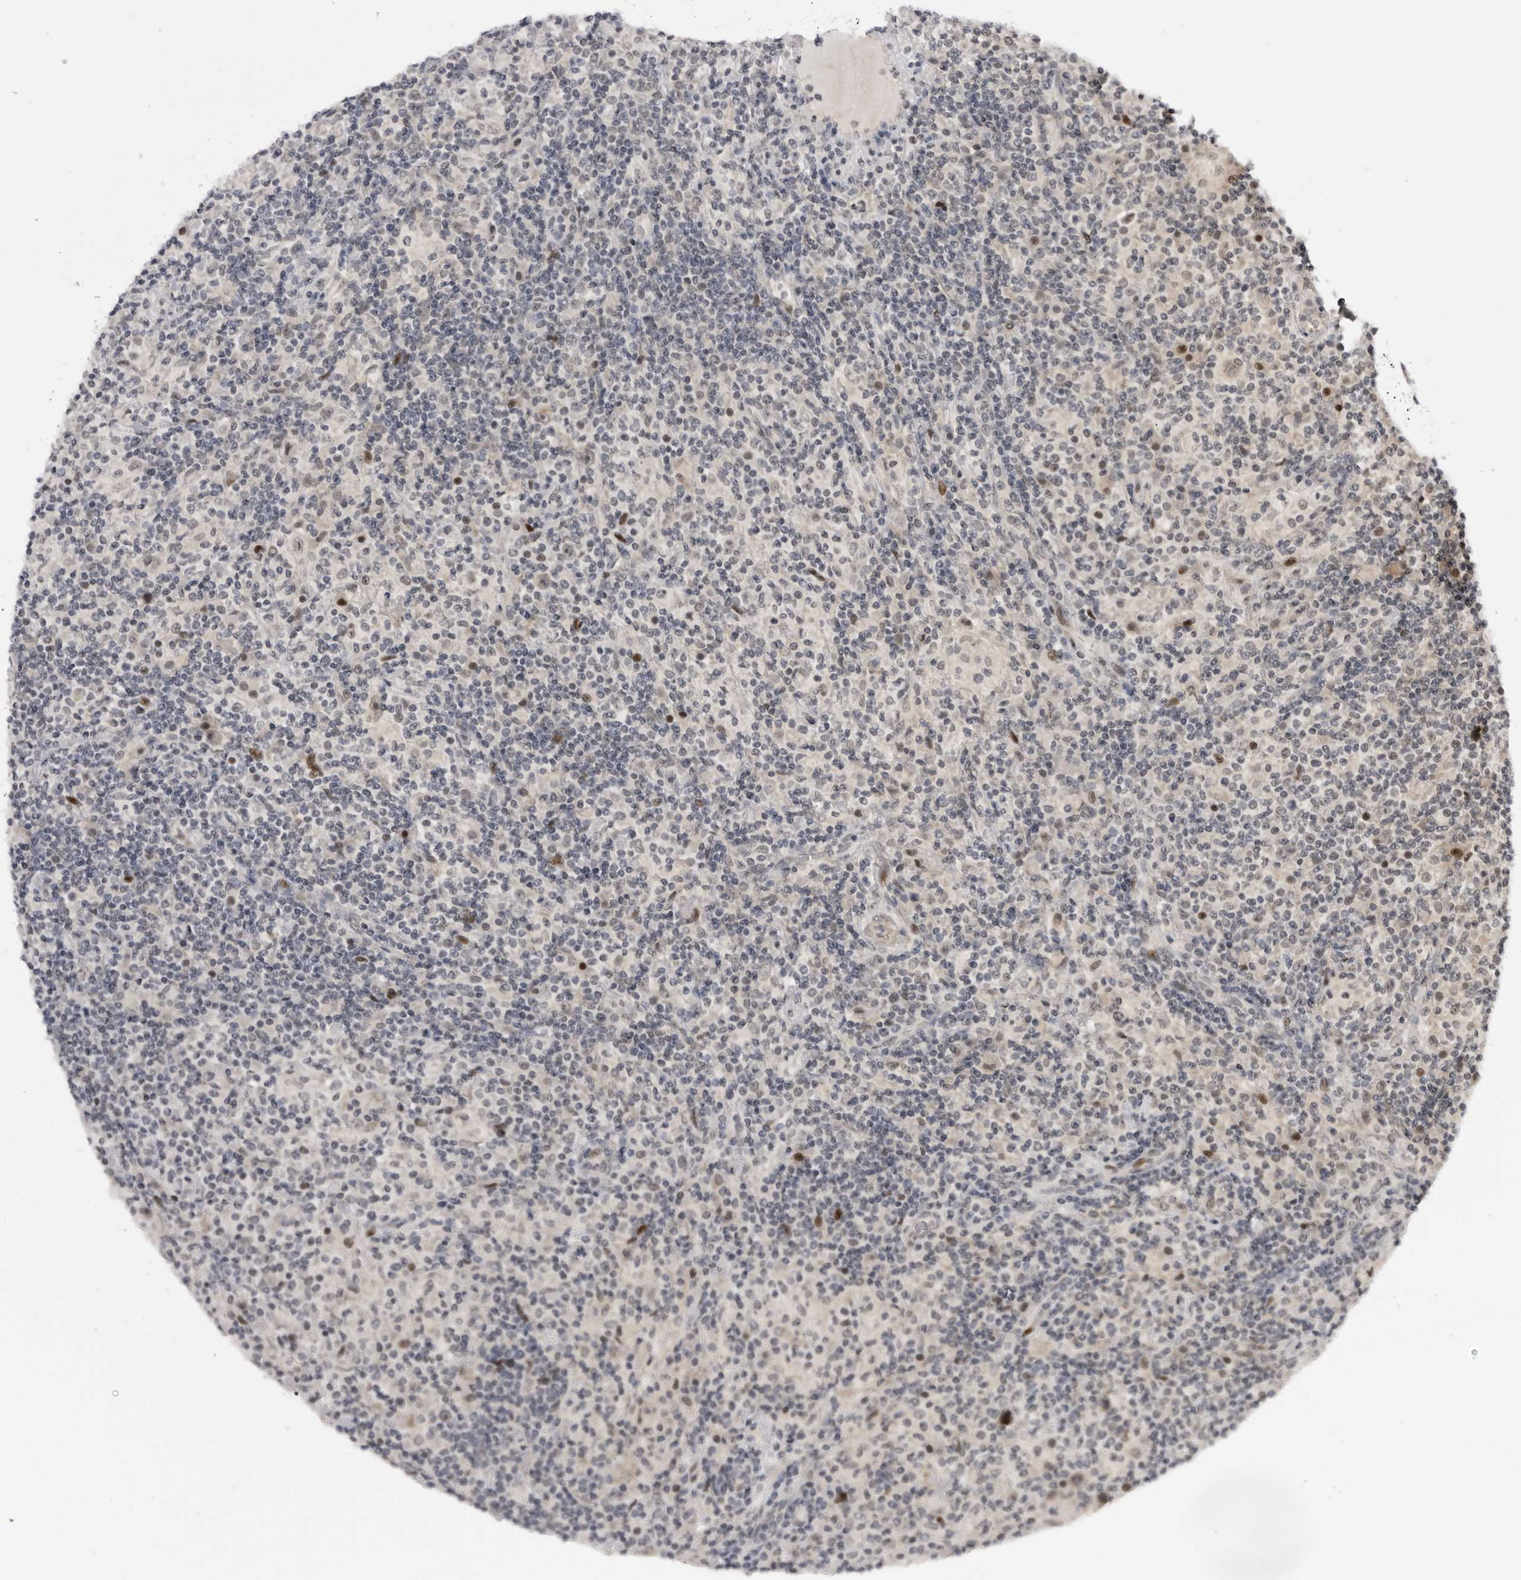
{"staining": {"intensity": "weak", "quantity": "25%-75%", "location": "nuclear"}, "tissue": "lymphoma", "cell_type": "Tumor cells", "image_type": "cancer", "snomed": [{"axis": "morphology", "description": "Hodgkin's disease, NOS"}, {"axis": "topography", "description": "Lymph node"}], "caption": "DAB immunohistochemical staining of human lymphoma shows weak nuclear protein expression in approximately 25%-75% of tumor cells.", "gene": "ALPK2", "patient": {"sex": "male", "age": 70}}